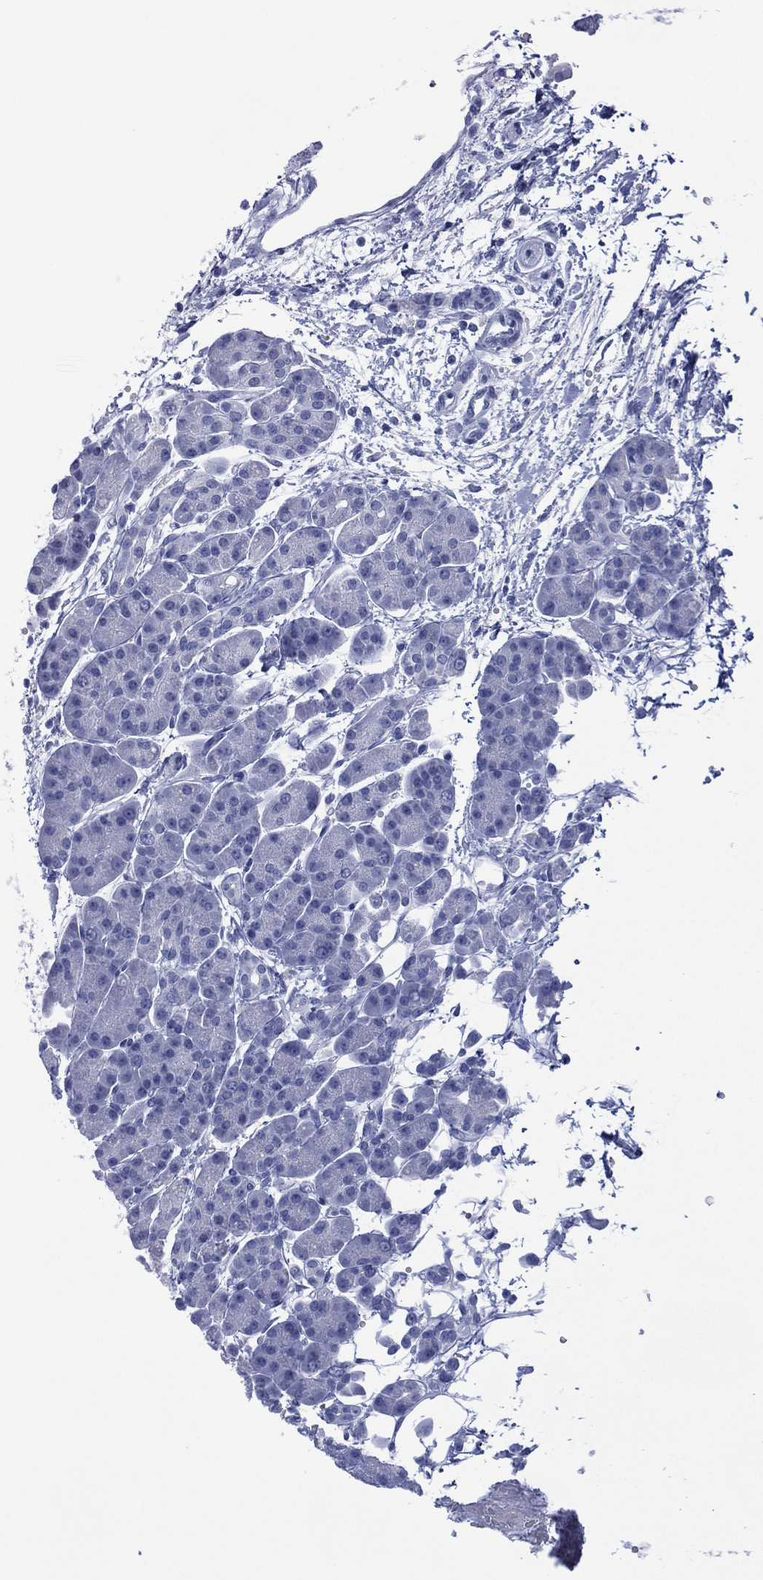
{"staining": {"intensity": "negative", "quantity": "none", "location": "none"}, "tissue": "pancreas", "cell_type": "Exocrine glandular cells", "image_type": "normal", "snomed": [{"axis": "morphology", "description": "Normal tissue, NOS"}, {"axis": "topography", "description": "Pancreas"}], "caption": "IHC of unremarkable human pancreas reveals no expression in exocrine glandular cells.", "gene": "SIGLECL1", "patient": {"sex": "female", "age": 63}}